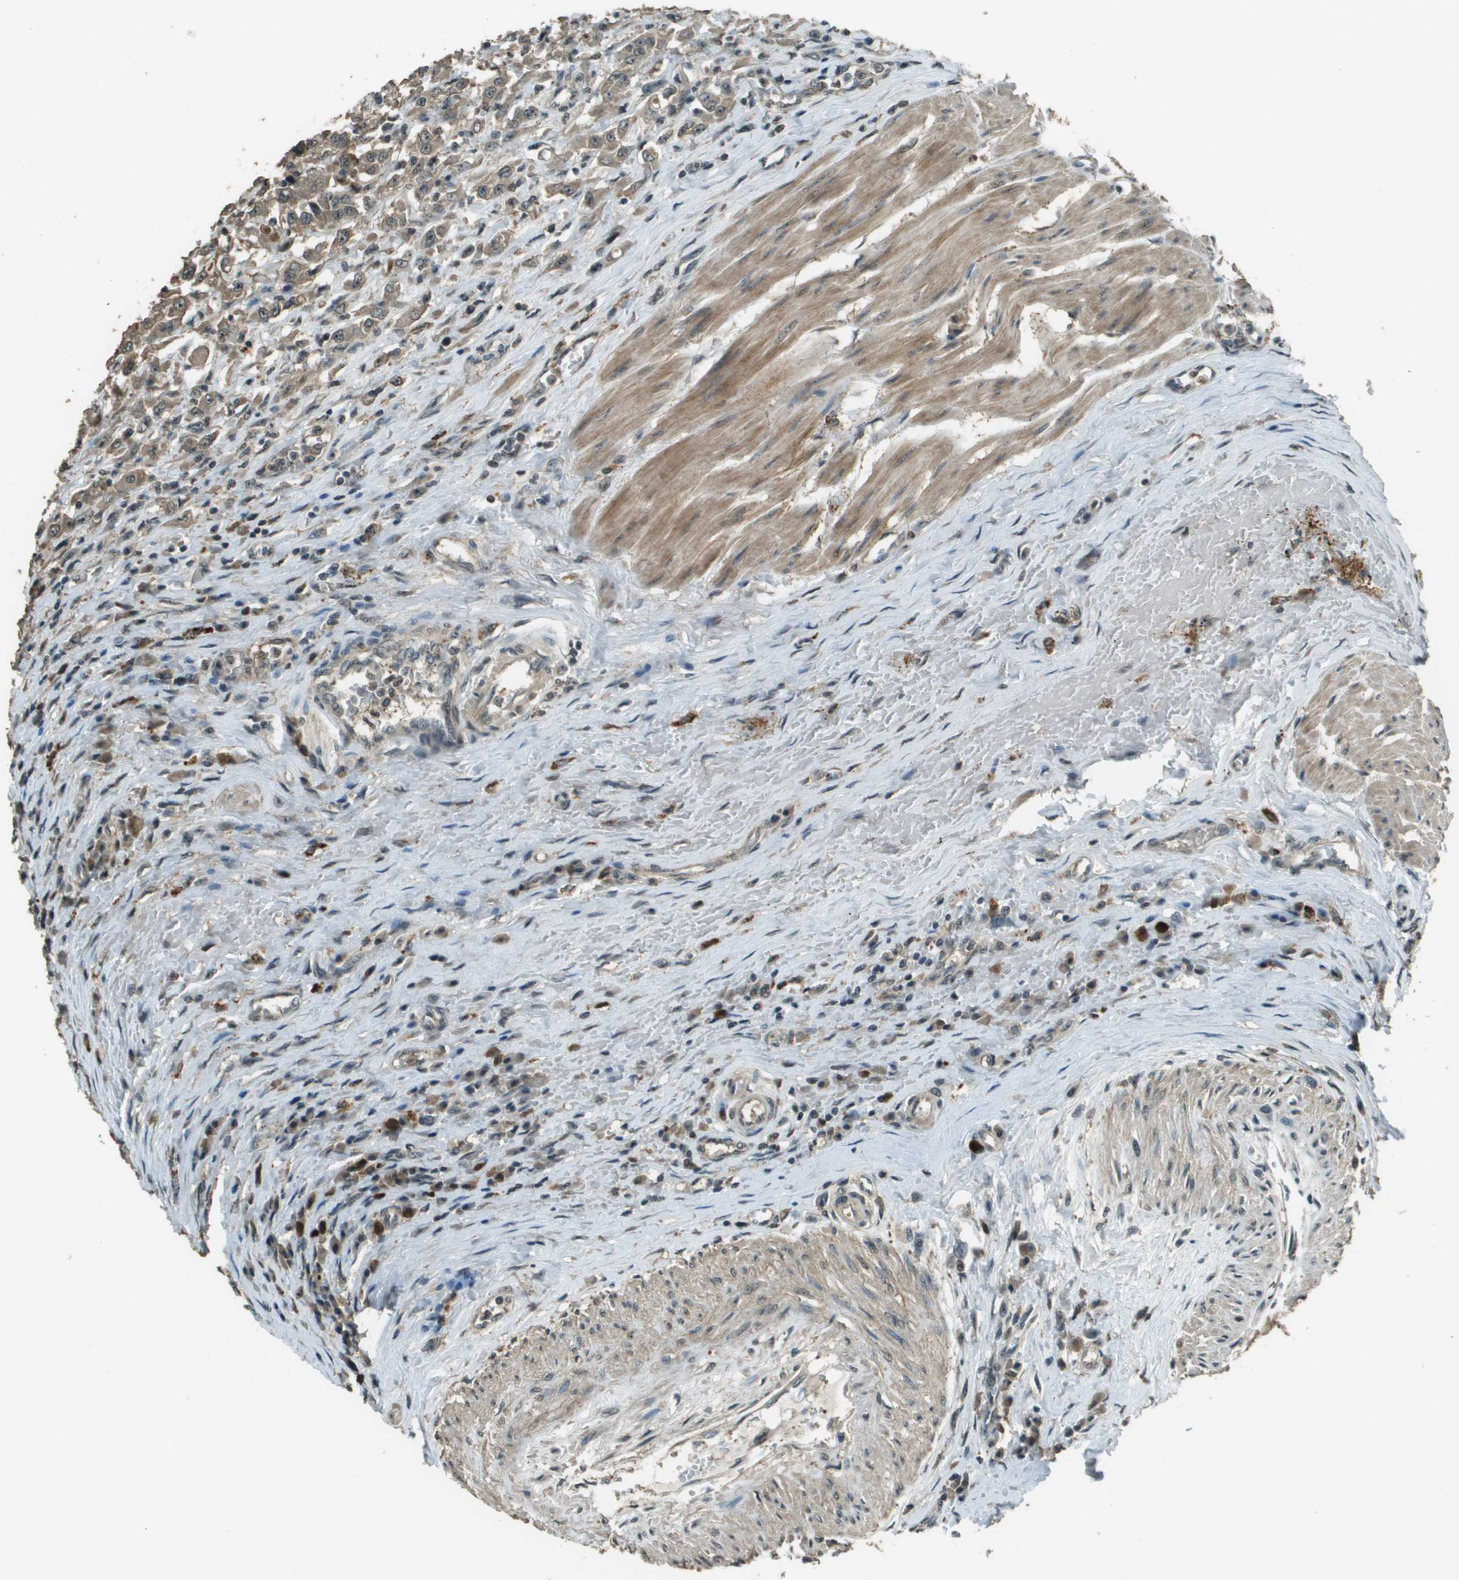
{"staining": {"intensity": "weak", "quantity": ">75%", "location": "cytoplasmic/membranous"}, "tissue": "urothelial cancer", "cell_type": "Tumor cells", "image_type": "cancer", "snomed": [{"axis": "morphology", "description": "Urothelial carcinoma, High grade"}, {"axis": "topography", "description": "Urinary bladder"}], "caption": "Immunohistochemical staining of urothelial cancer reveals low levels of weak cytoplasmic/membranous positivity in approximately >75% of tumor cells. The staining is performed using DAB (3,3'-diaminobenzidine) brown chromogen to label protein expression. The nuclei are counter-stained blue using hematoxylin.", "gene": "SDC3", "patient": {"sex": "male", "age": 46}}